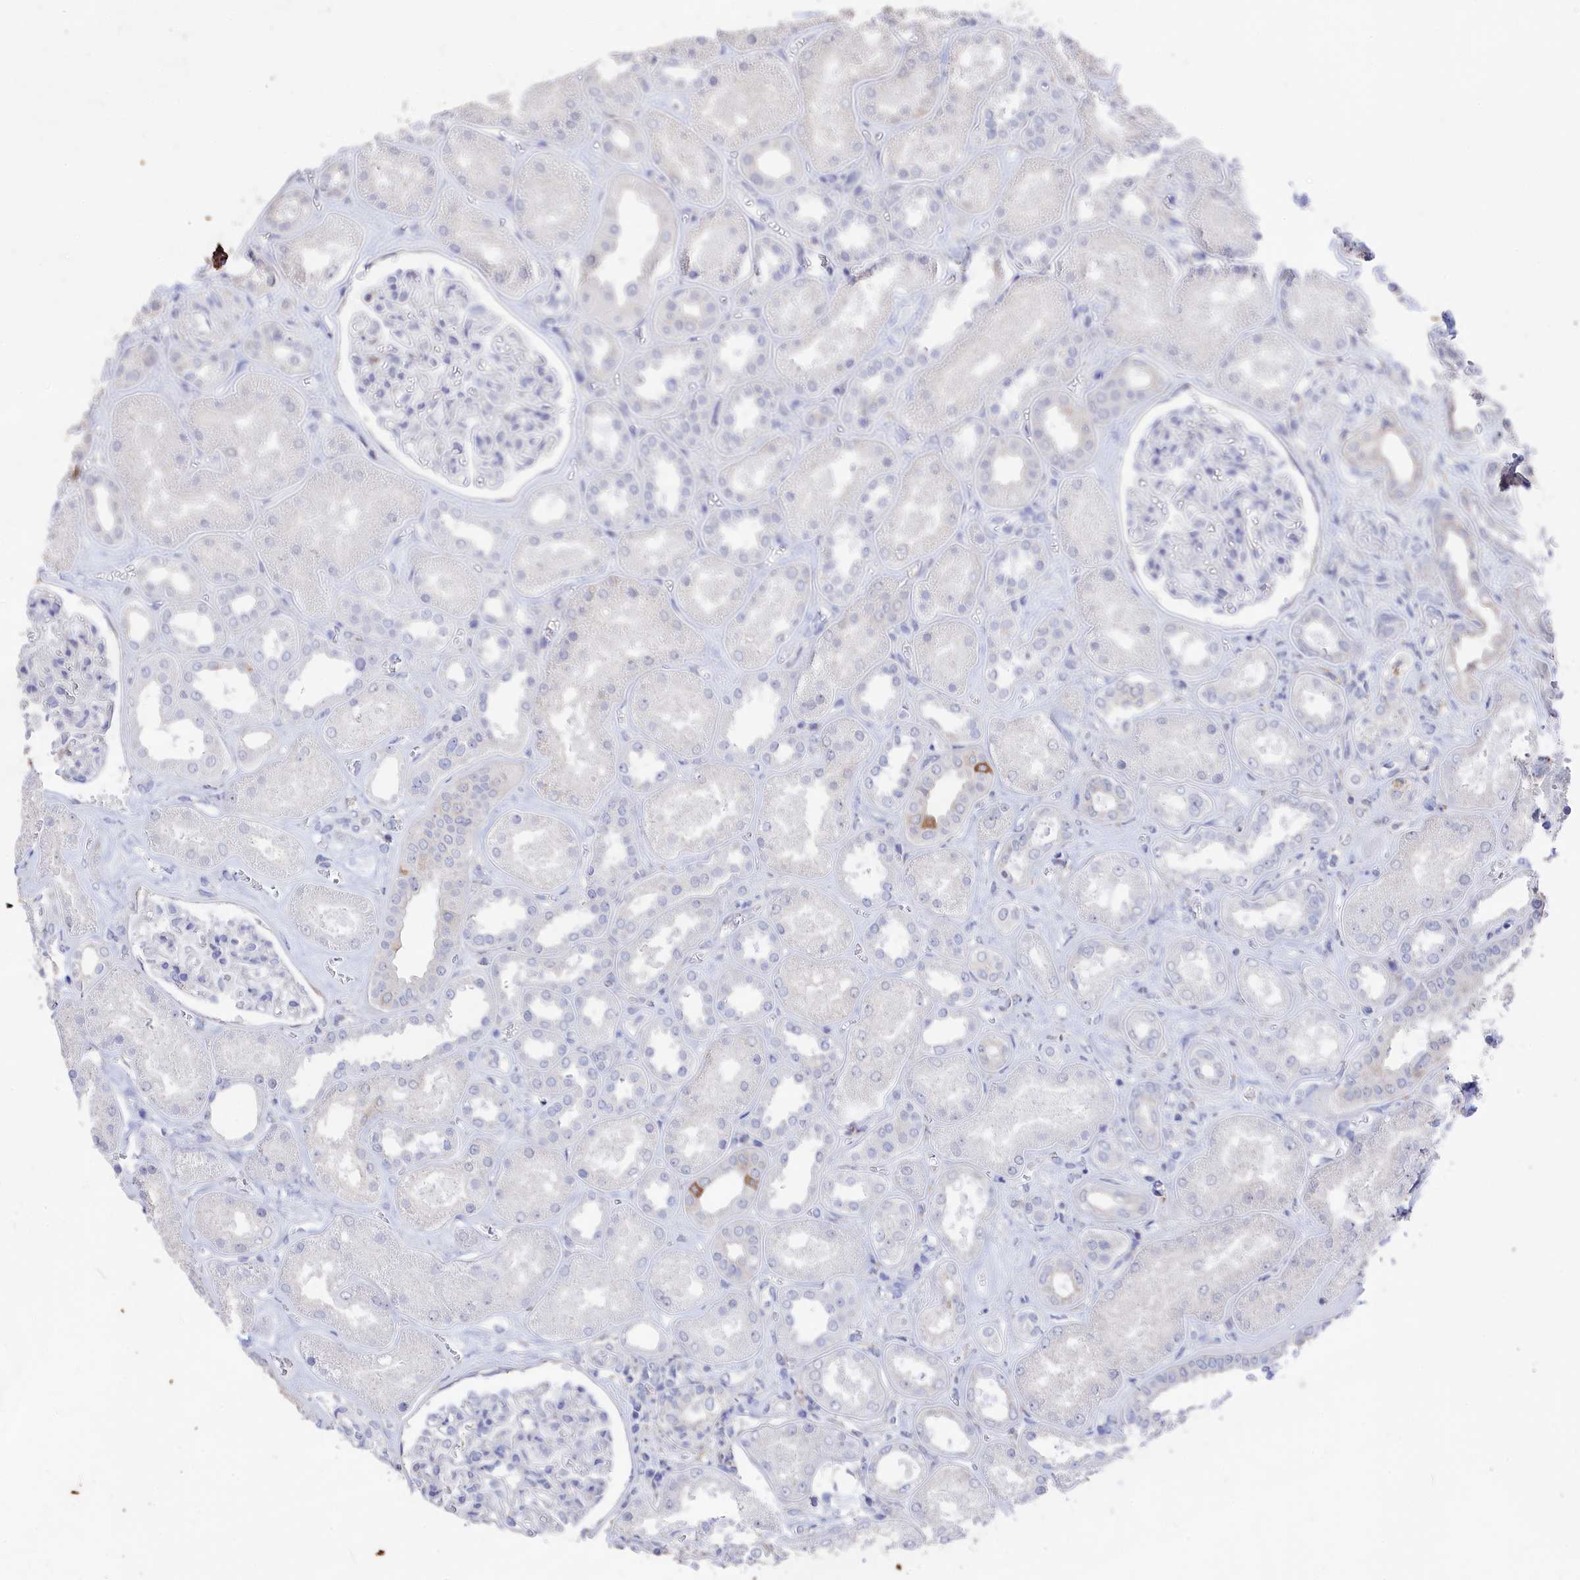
{"staining": {"intensity": "negative", "quantity": "none", "location": "none"}, "tissue": "kidney", "cell_type": "Cells in glomeruli", "image_type": "normal", "snomed": [{"axis": "morphology", "description": "Normal tissue, NOS"}, {"axis": "morphology", "description": "Adenocarcinoma, NOS"}, {"axis": "topography", "description": "Kidney"}], "caption": "The photomicrograph displays no significant expression in cells in glomeruli of kidney. (Brightfield microscopy of DAB immunohistochemistry (IHC) at high magnification).", "gene": "SEMG2", "patient": {"sex": "female", "age": 68}}